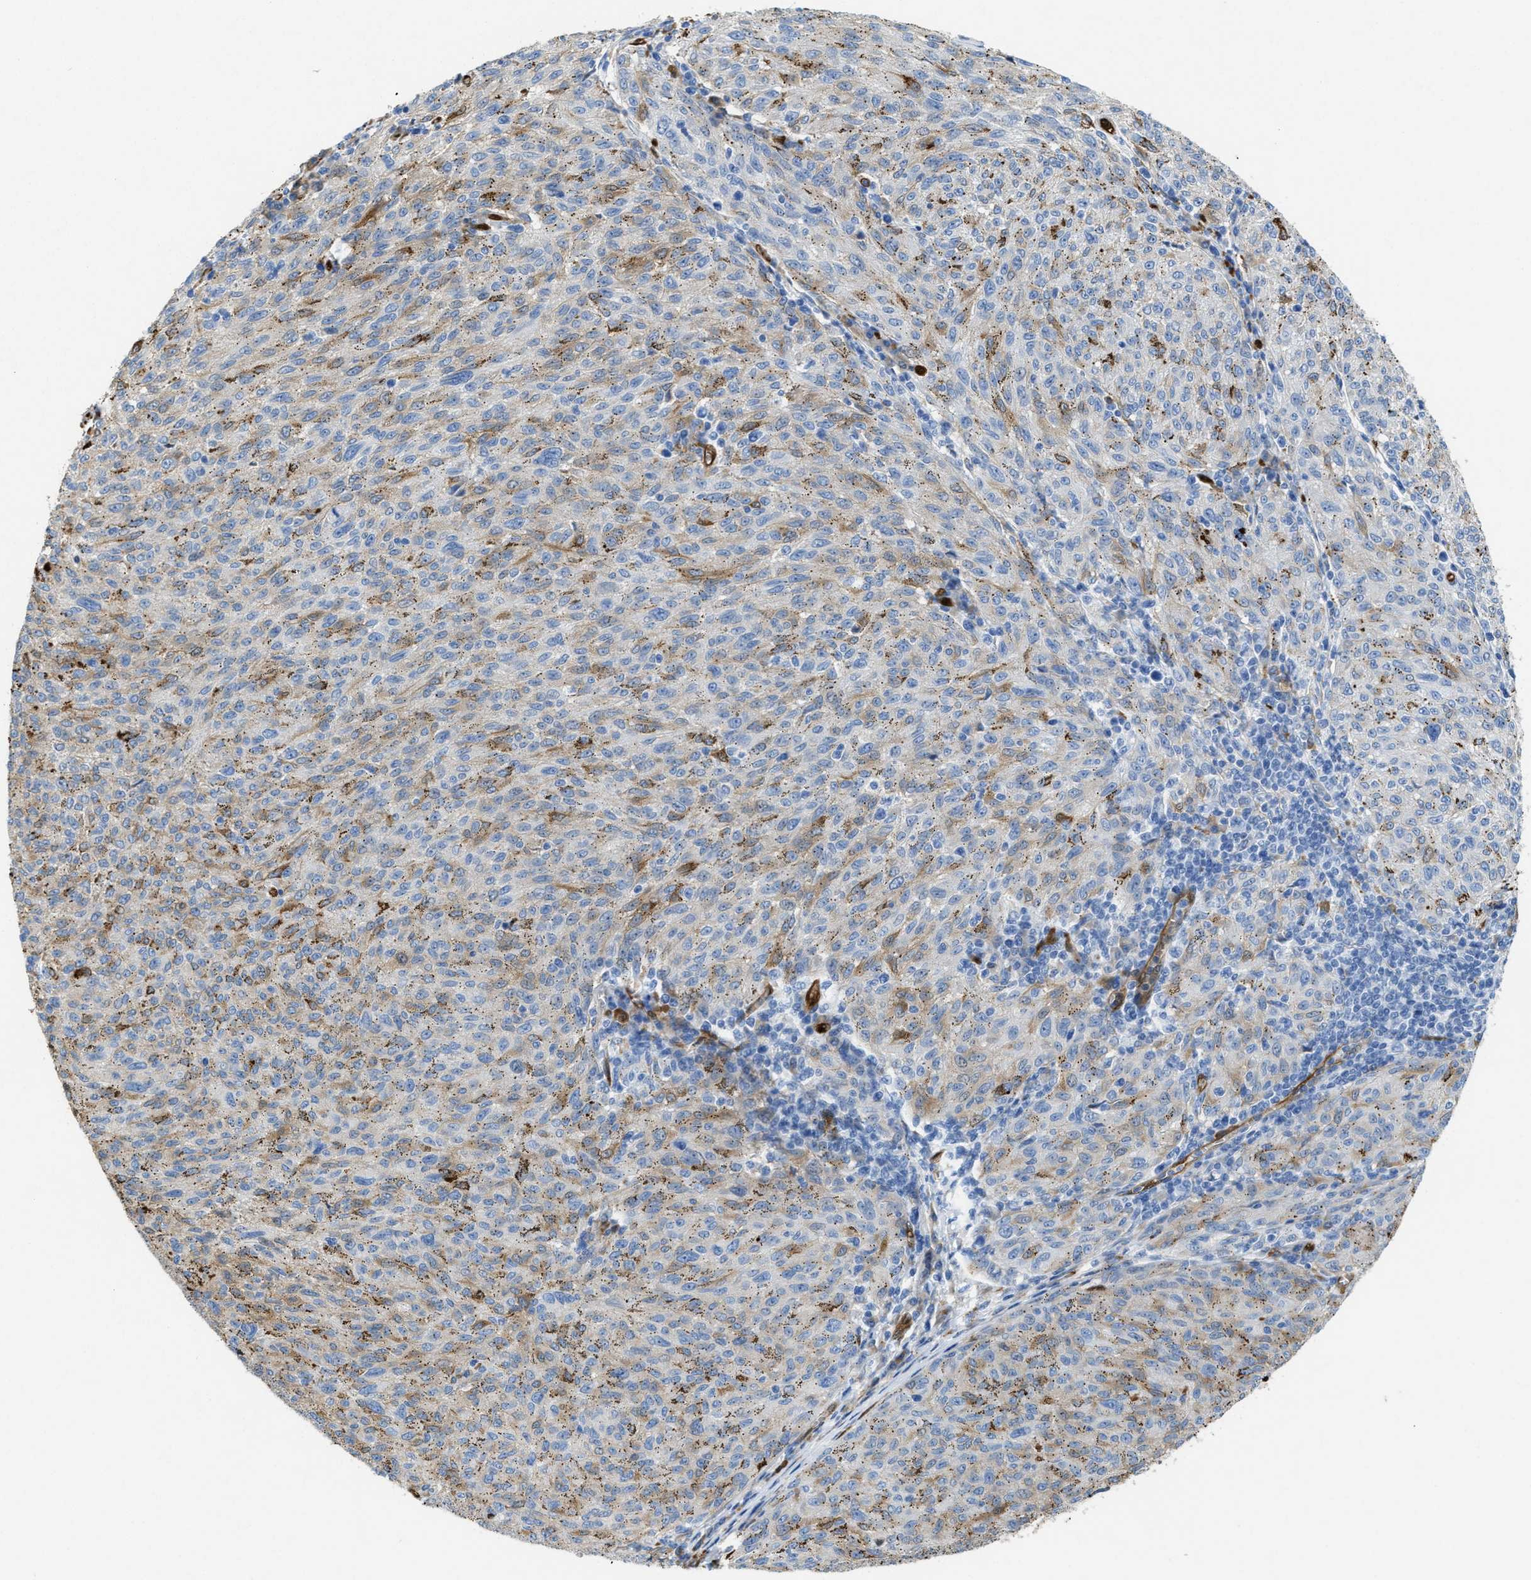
{"staining": {"intensity": "weak", "quantity": "<25%", "location": "cytoplasmic/membranous"}, "tissue": "melanoma", "cell_type": "Tumor cells", "image_type": "cancer", "snomed": [{"axis": "morphology", "description": "Malignant melanoma, NOS"}, {"axis": "topography", "description": "Skin"}], "caption": "This photomicrograph is of melanoma stained with IHC to label a protein in brown with the nuclei are counter-stained blue. There is no positivity in tumor cells.", "gene": "ASS1", "patient": {"sex": "female", "age": 72}}